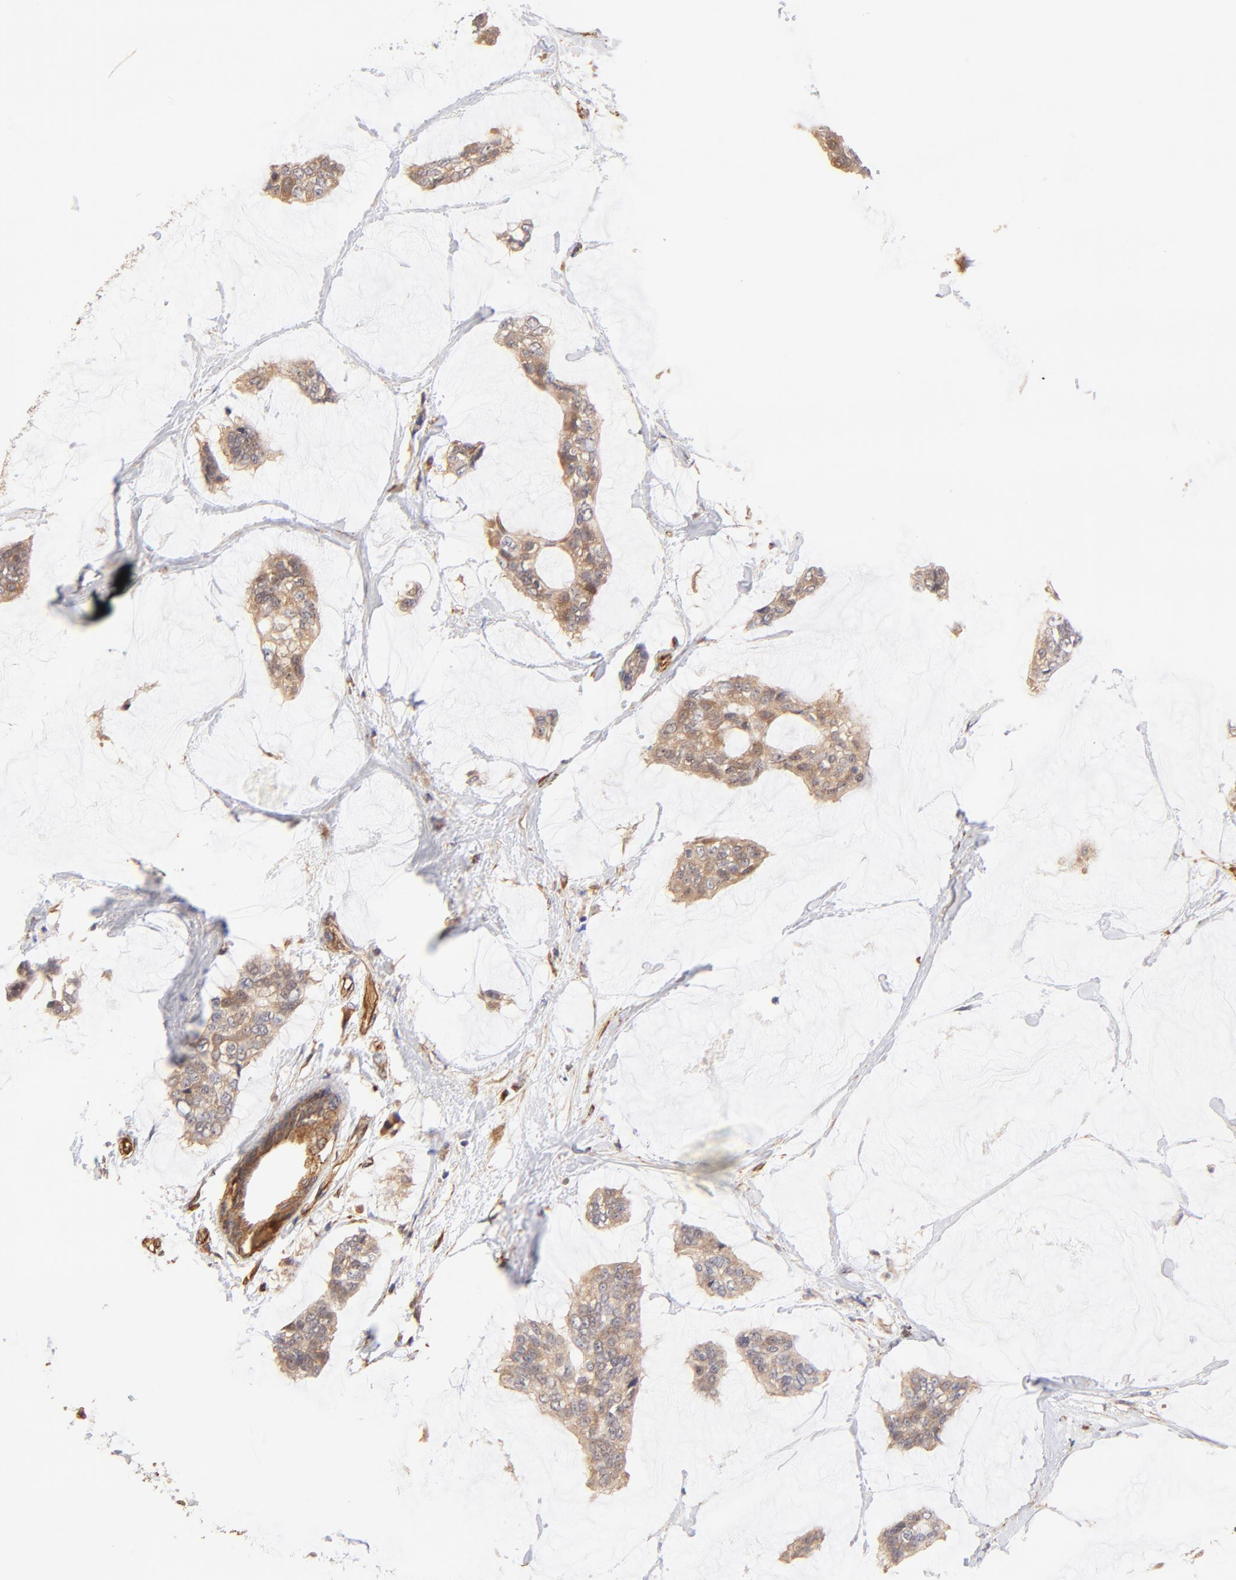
{"staining": {"intensity": "weak", "quantity": ">75%", "location": "cytoplasmic/membranous"}, "tissue": "breast cancer", "cell_type": "Tumor cells", "image_type": "cancer", "snomed": [{"axis": "morphology", "description": "Duct carcinoma"}, {"axis": "topography", "description": "Breast"}], "caption": "IHC histopathology image of human intraductal carcinoma (breast) stained for a protein (brown), which shows low levels of weak cytoplasmic/membranous positivity in about >75% of tumor cells.", "gene": "TNFAIP3", "patient": {"sex": "female", "age": 93}}